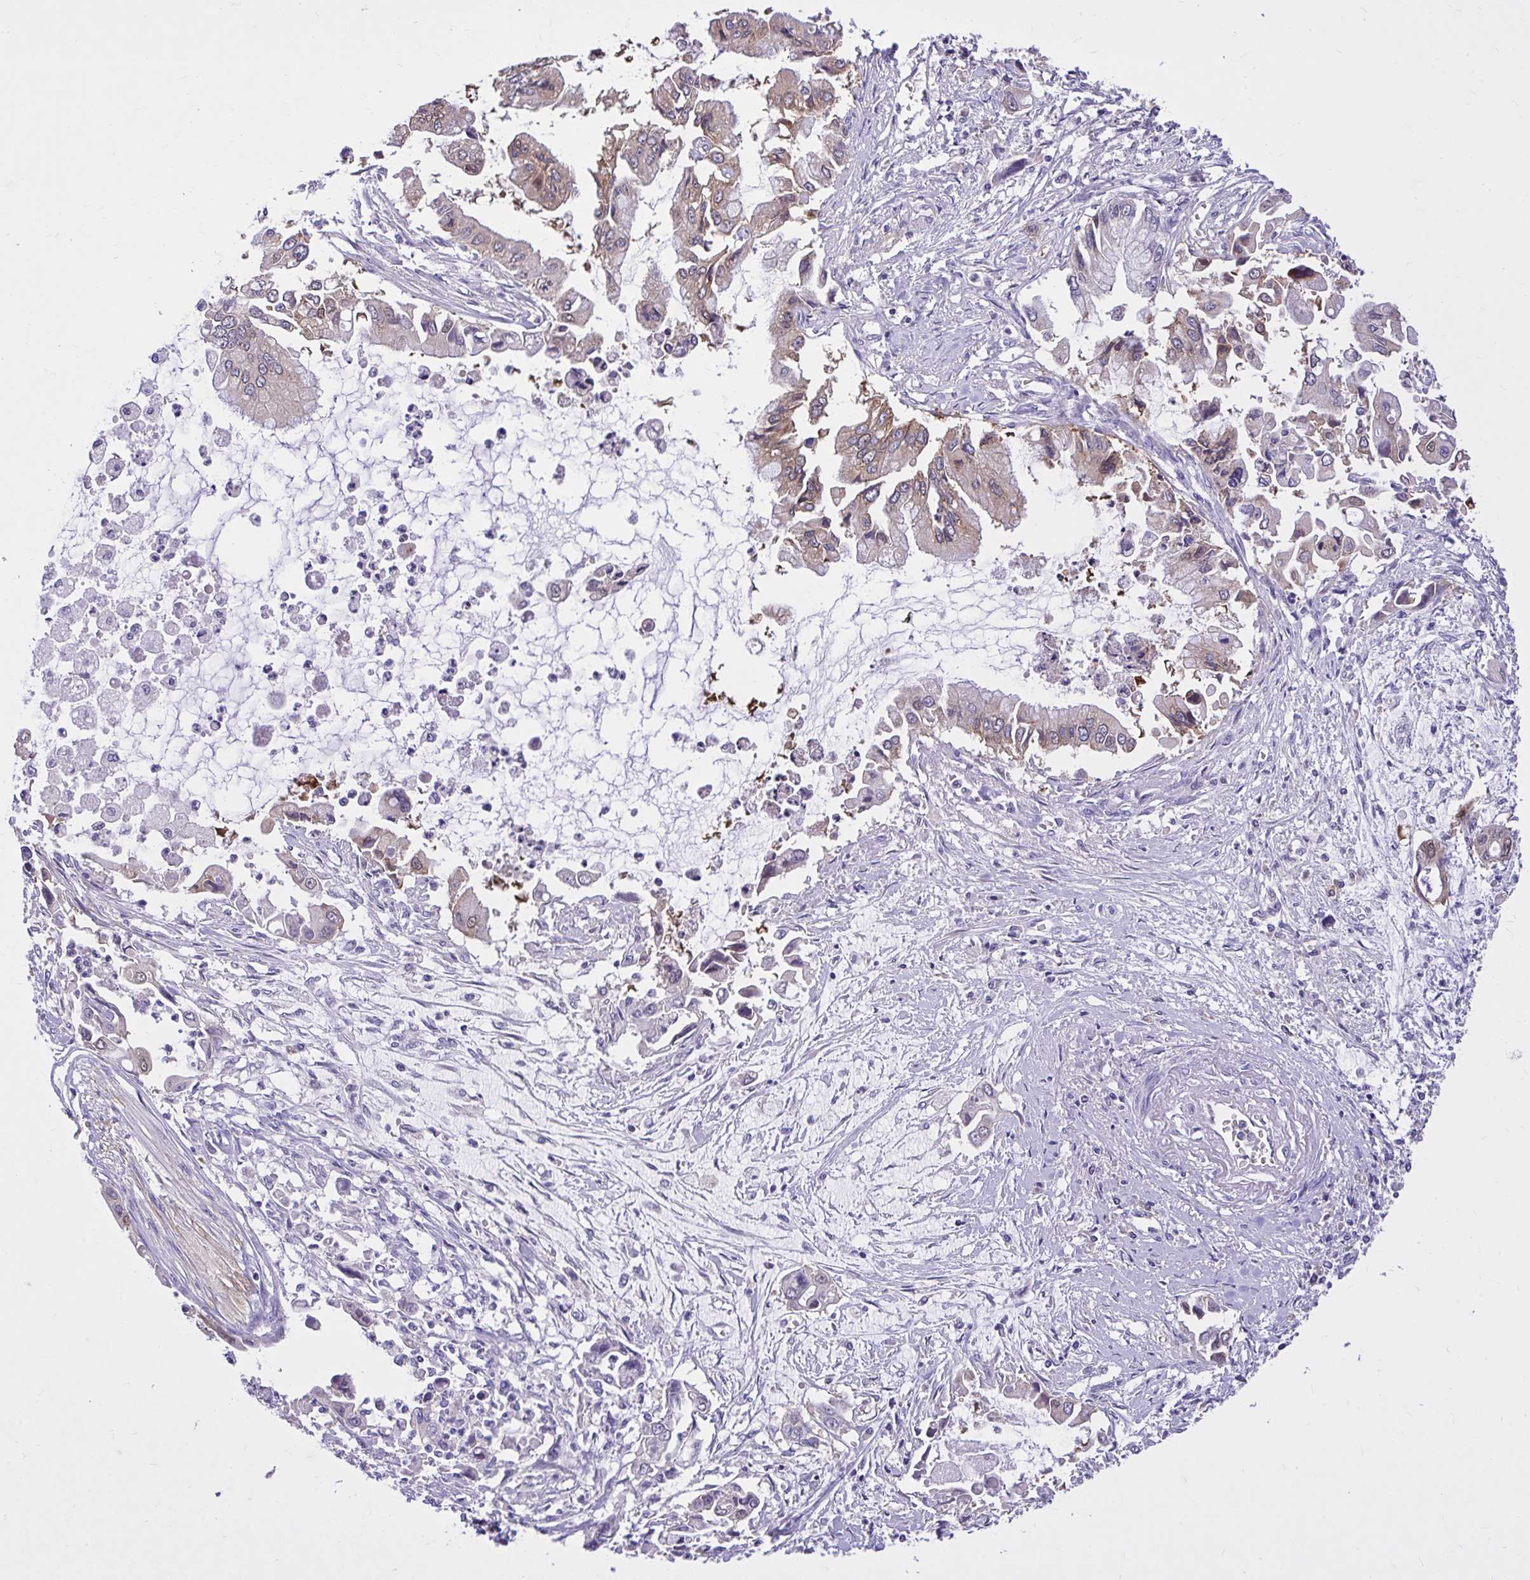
{"staining": {"intensity": "moderate", "quantity": "<25%", "location": "cytoplasmic/membranous"}, "tissue": "pancreatic cancer", "cell_type": "Tumor cells", "image_type": "cancer", "snomed": [{"axis": "morphology", "description": "Adenocarcinoma, NOS"}, {"axis": "topography", "description": "Pancreas"}], "caption": "This histopathology image demonstrates immunohistochemistry (IHC) staining of human pancreatic cancer (adenocarcinoma), with low moderate cytoplasmic/membranous staining in about <25% of tumor cells.", "gene": "EPB41L1", "patient": {"sex": "male", "age": 84}}